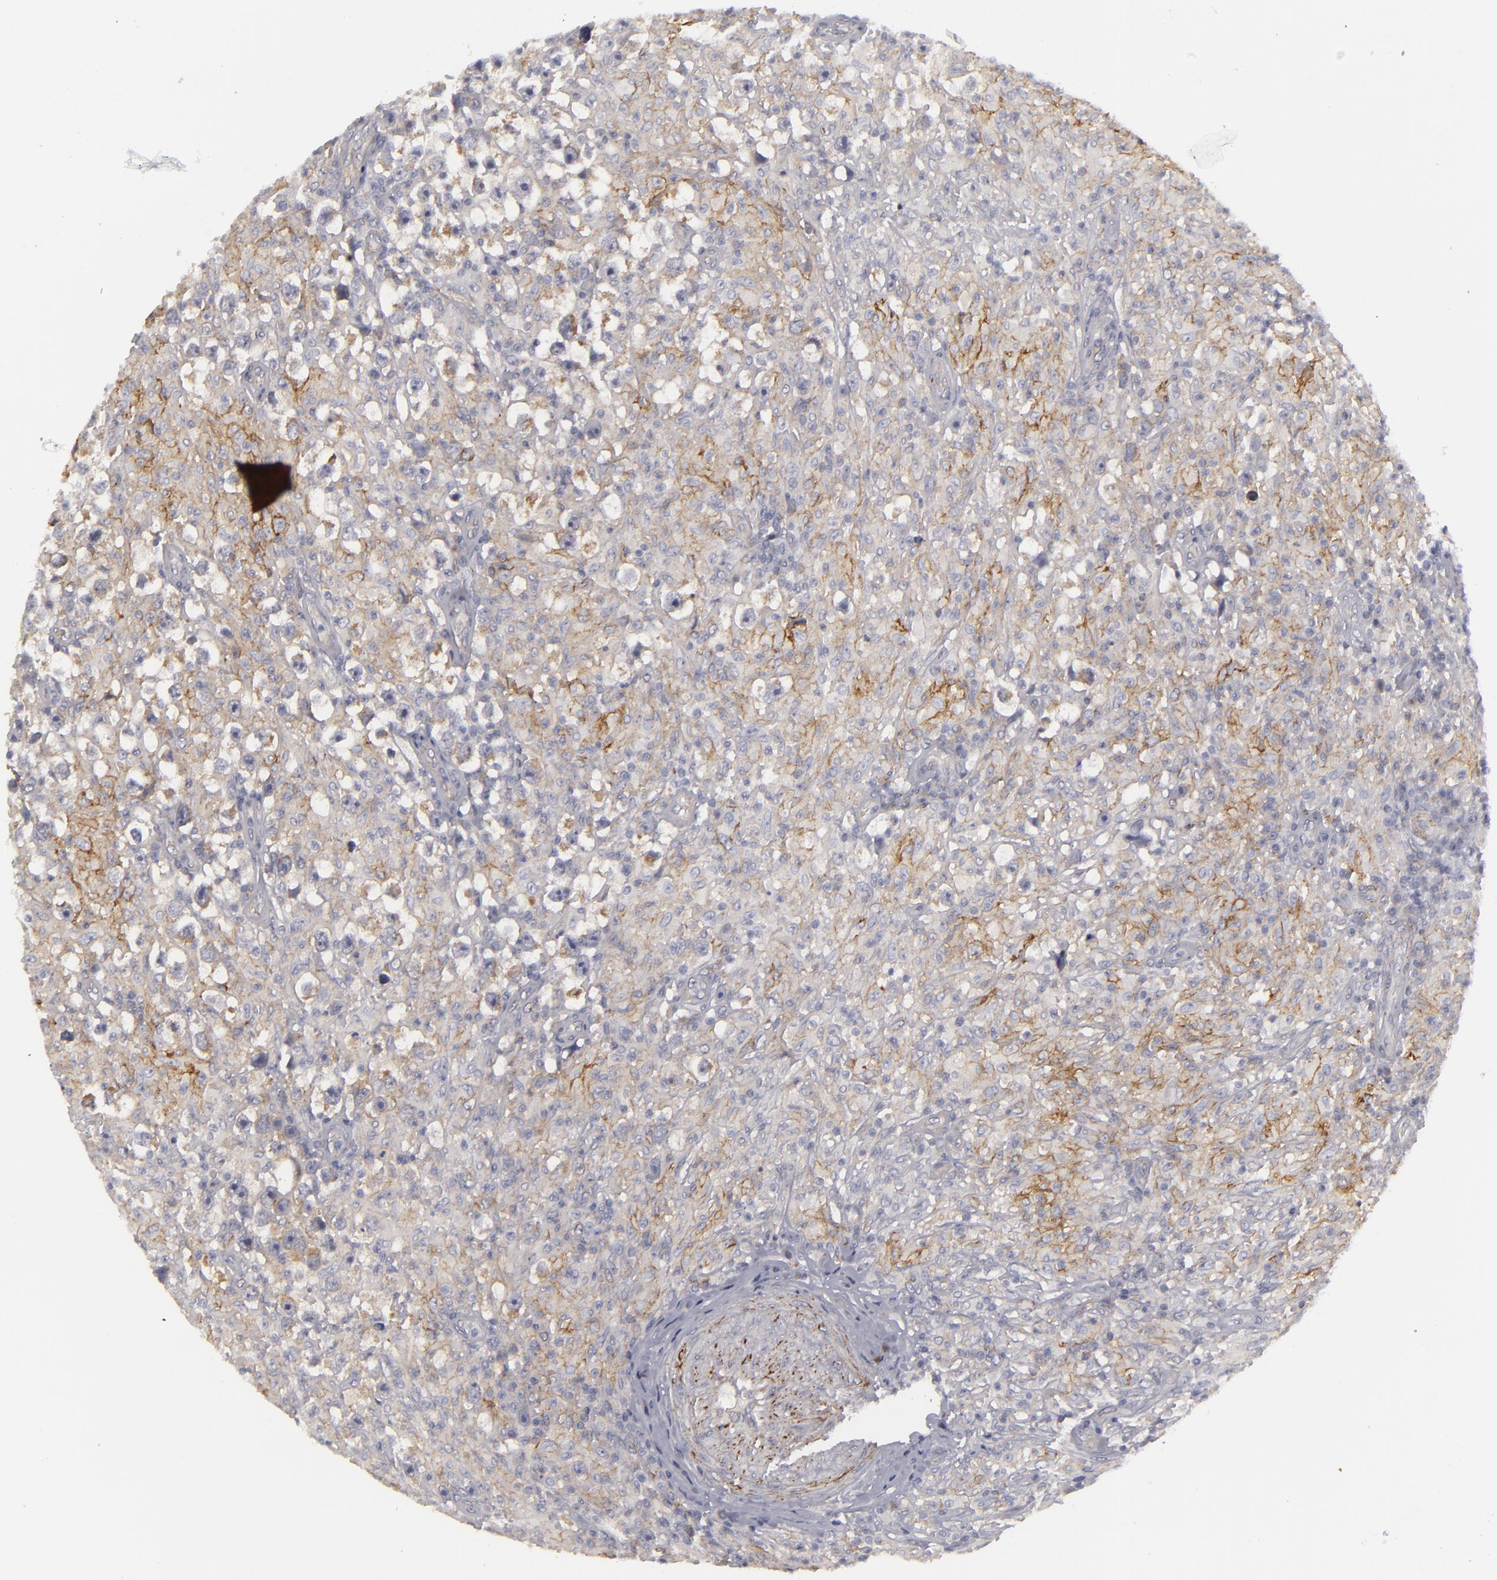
{"staining": {"intensity": "weak", "quantity": "<25%", "location": "cytoplasmic/membranous"}, "tissue": "testis cancer", "cell_type": "Tumor cells", "image_type": "cancer", "snomed": [{"axis": "morphology", "description": "Seminoma, NOS"}, {"axis": "topography", "description": "Testis"}], "caption": "This histopathology image is of seminoma (testis) stained with immunohistochemistry (IHC) to label a protein in brown with the nuclei are counter-stained blue. There is no positivity in tumor cells.", "gene": "ALCAM", "patient": {"sex": "male", "age": 34}}